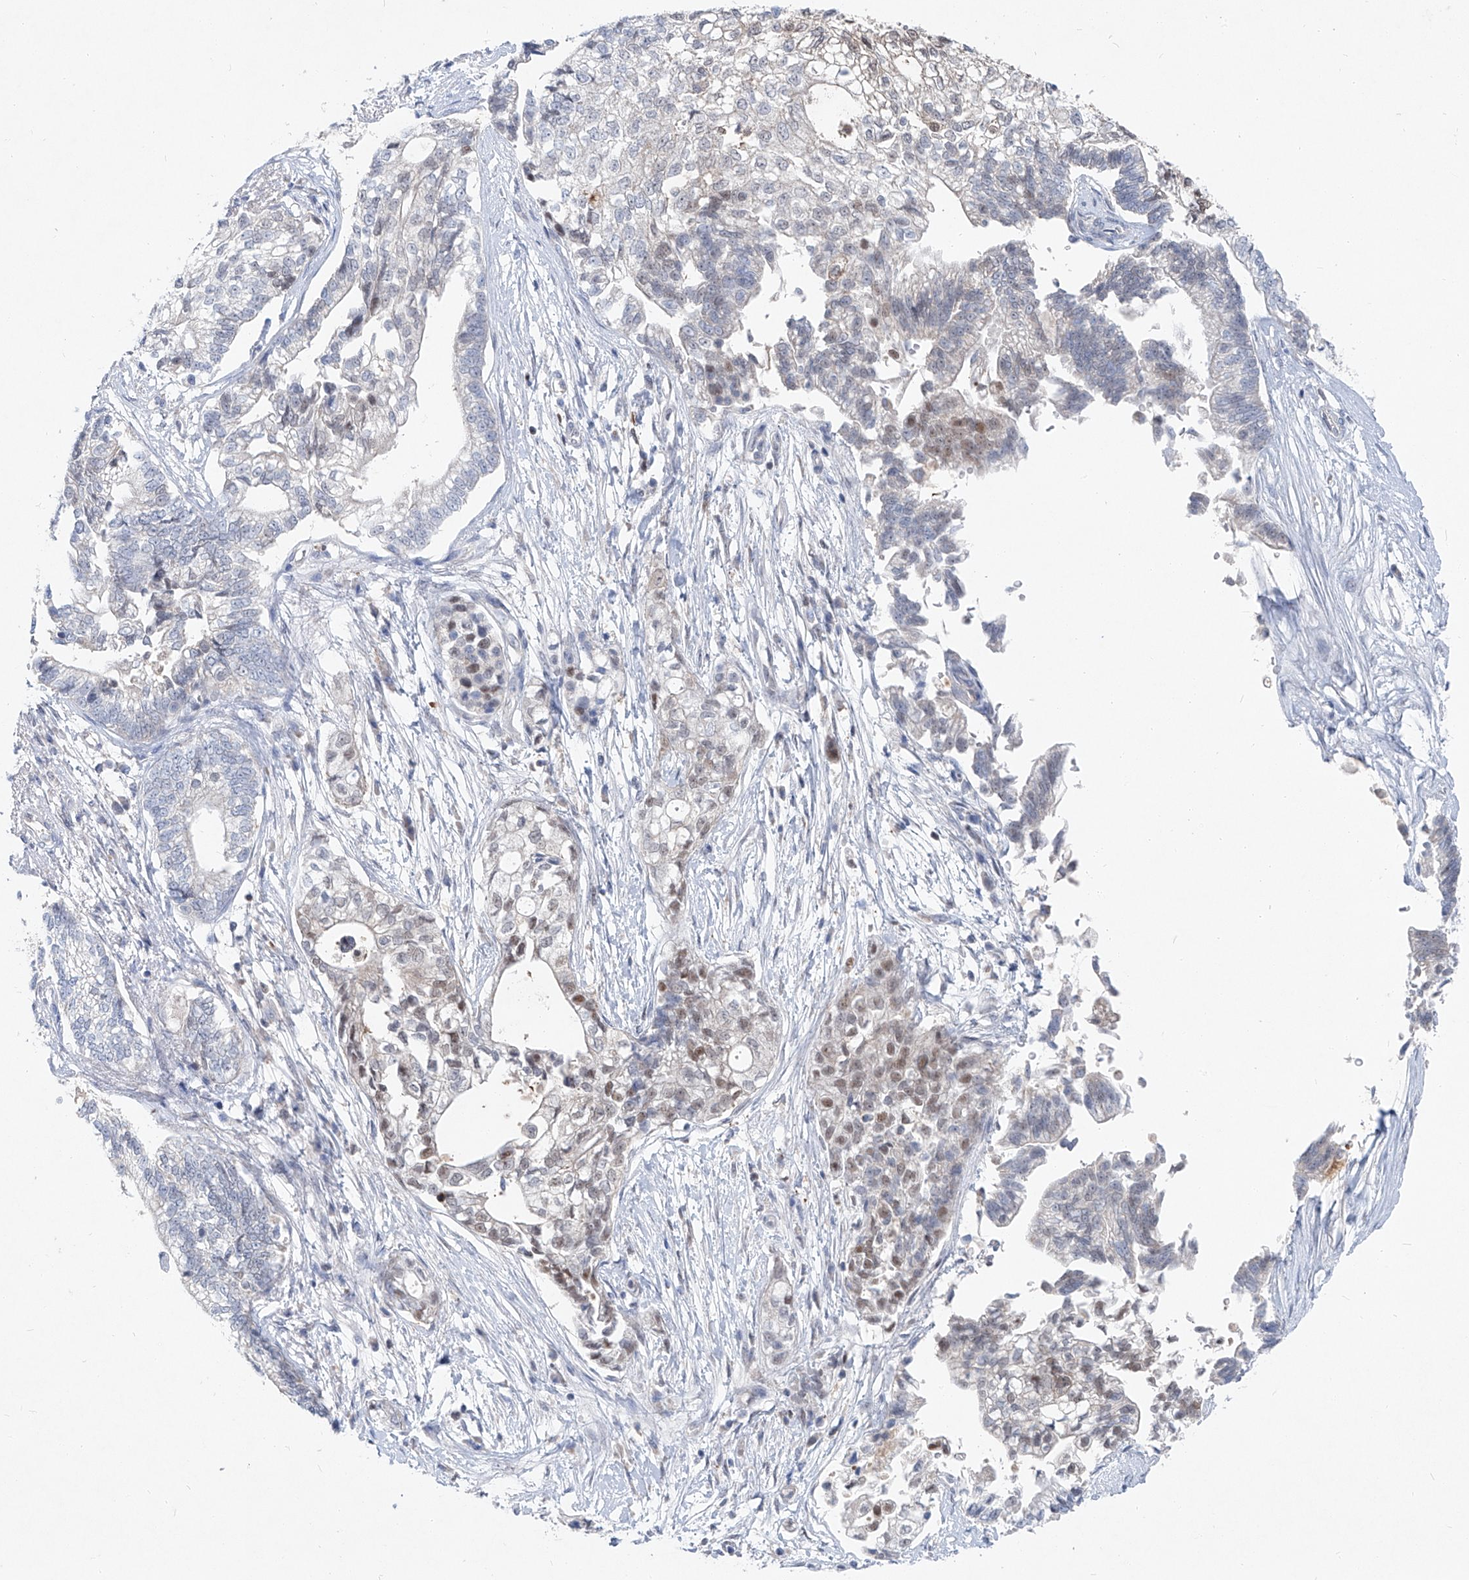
{"staining": {"intensity": "weak", "quantity": "<25%", "location": "nuclear"}, "tissue": "pancreatic cancer", "cell_type": "Tumor cells", "image_type": "cancer", "snomed": [{"axis": "morphology", "description": "Adenocarcinoma, NOS"}, {"axis": "topography", "description": "Pancreas"}], "caption": "Immunohistochemical staining of pancreatic cancer (adenocarcinoma) displays no significant staining in tumor cells.", "gene": "UFL1", "patient": {"sex": "male", "age": 72}}